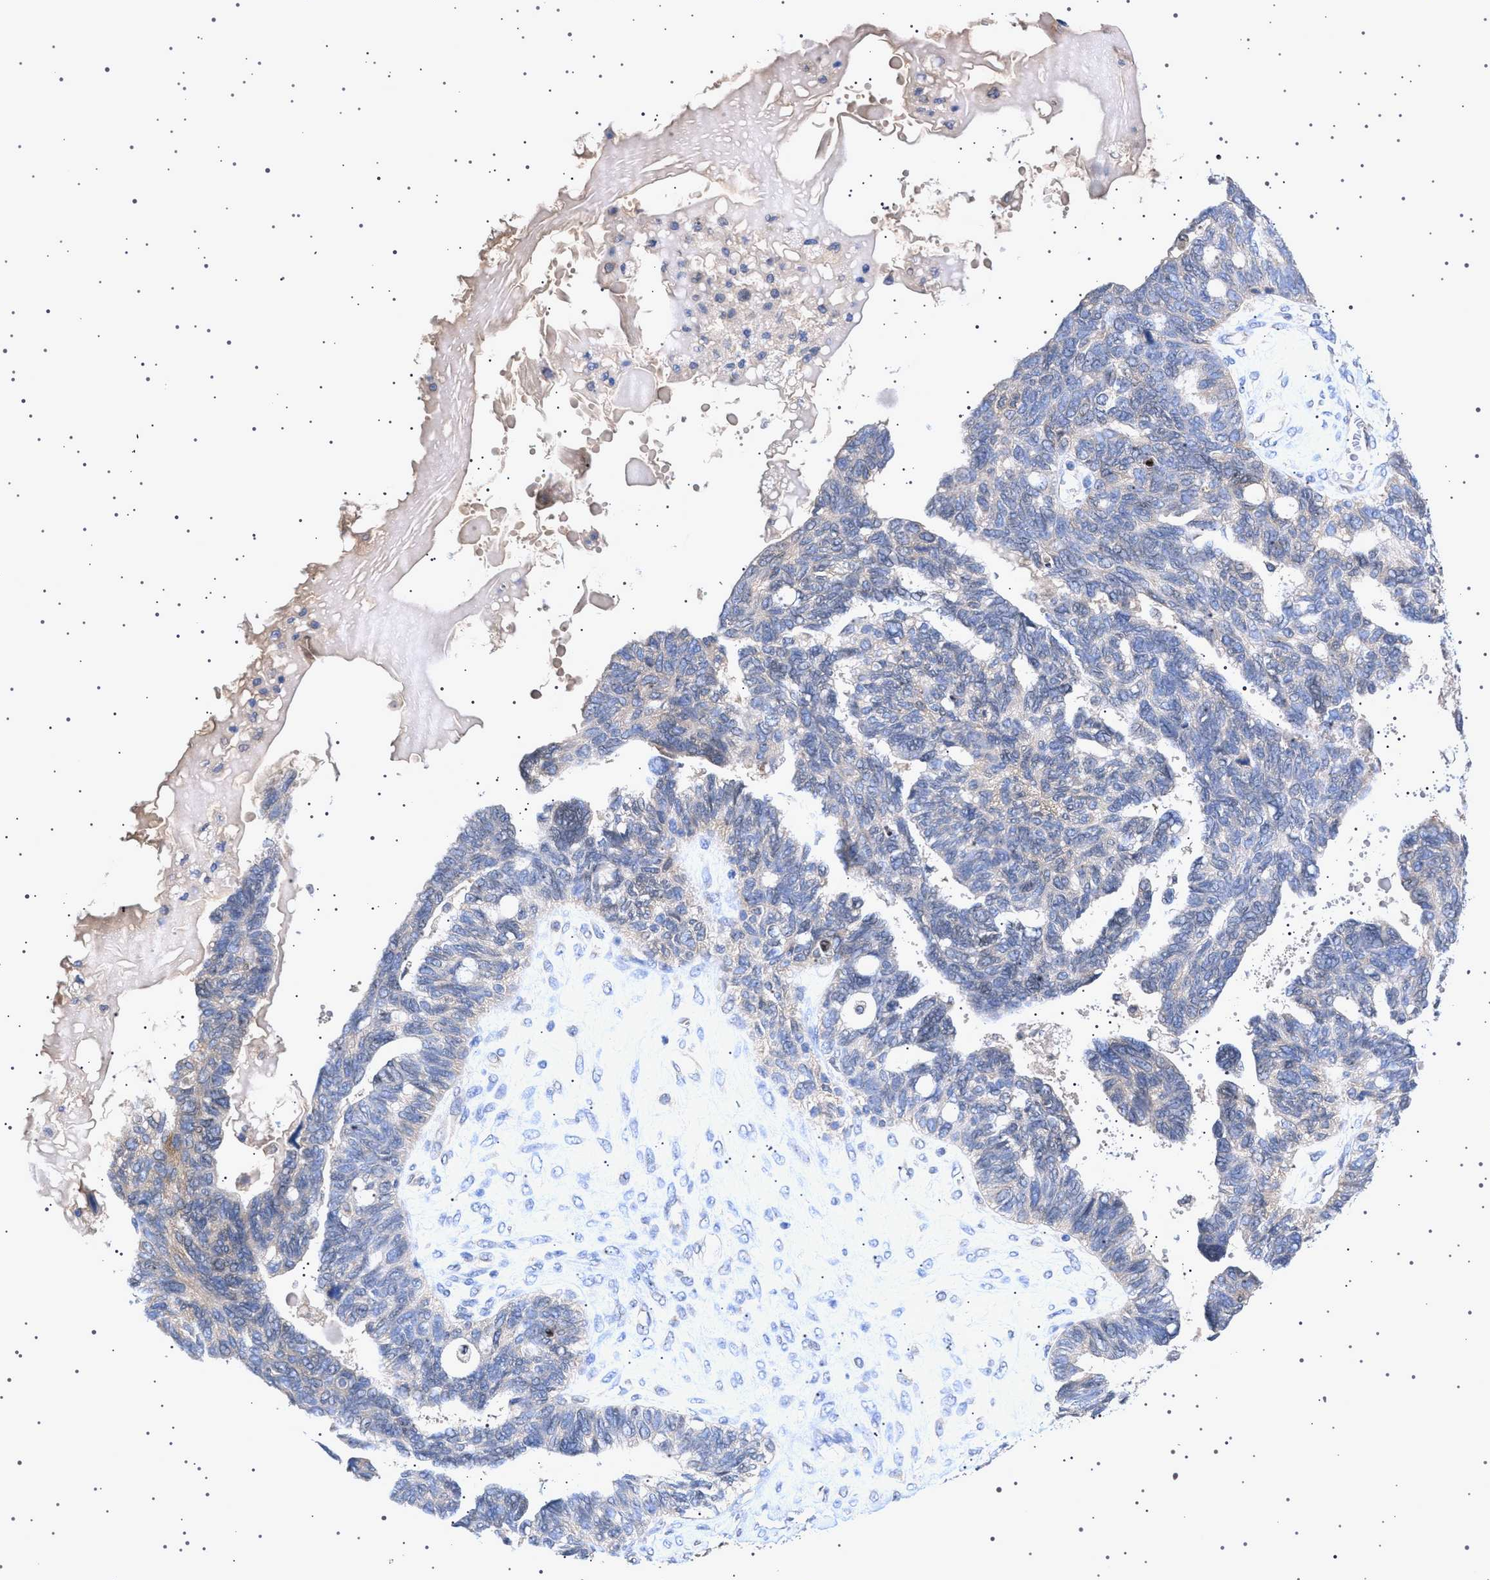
{"staining": {"intensity": "weak", "quantity": "<25%", "location": "cytoplasmic/membranous"}, "tissue": "ovarian cancer", "cell_type": "Tumor cells", "image_type": "cancer", "snomed": [{"axis": "morphology", "description": "Cystadenocarcinoma, serous, NOS"}, {"axis": "topography", "description": "Ovary"}], "caption": "This image is of ovarian cancer stained with immunohistochemistry to label a protein in brown with the nuclei are counter-stained blue. There is no staining in tumor cells.", "gene": "NUP93", "patient": {"sex": "female", "age": 79}}